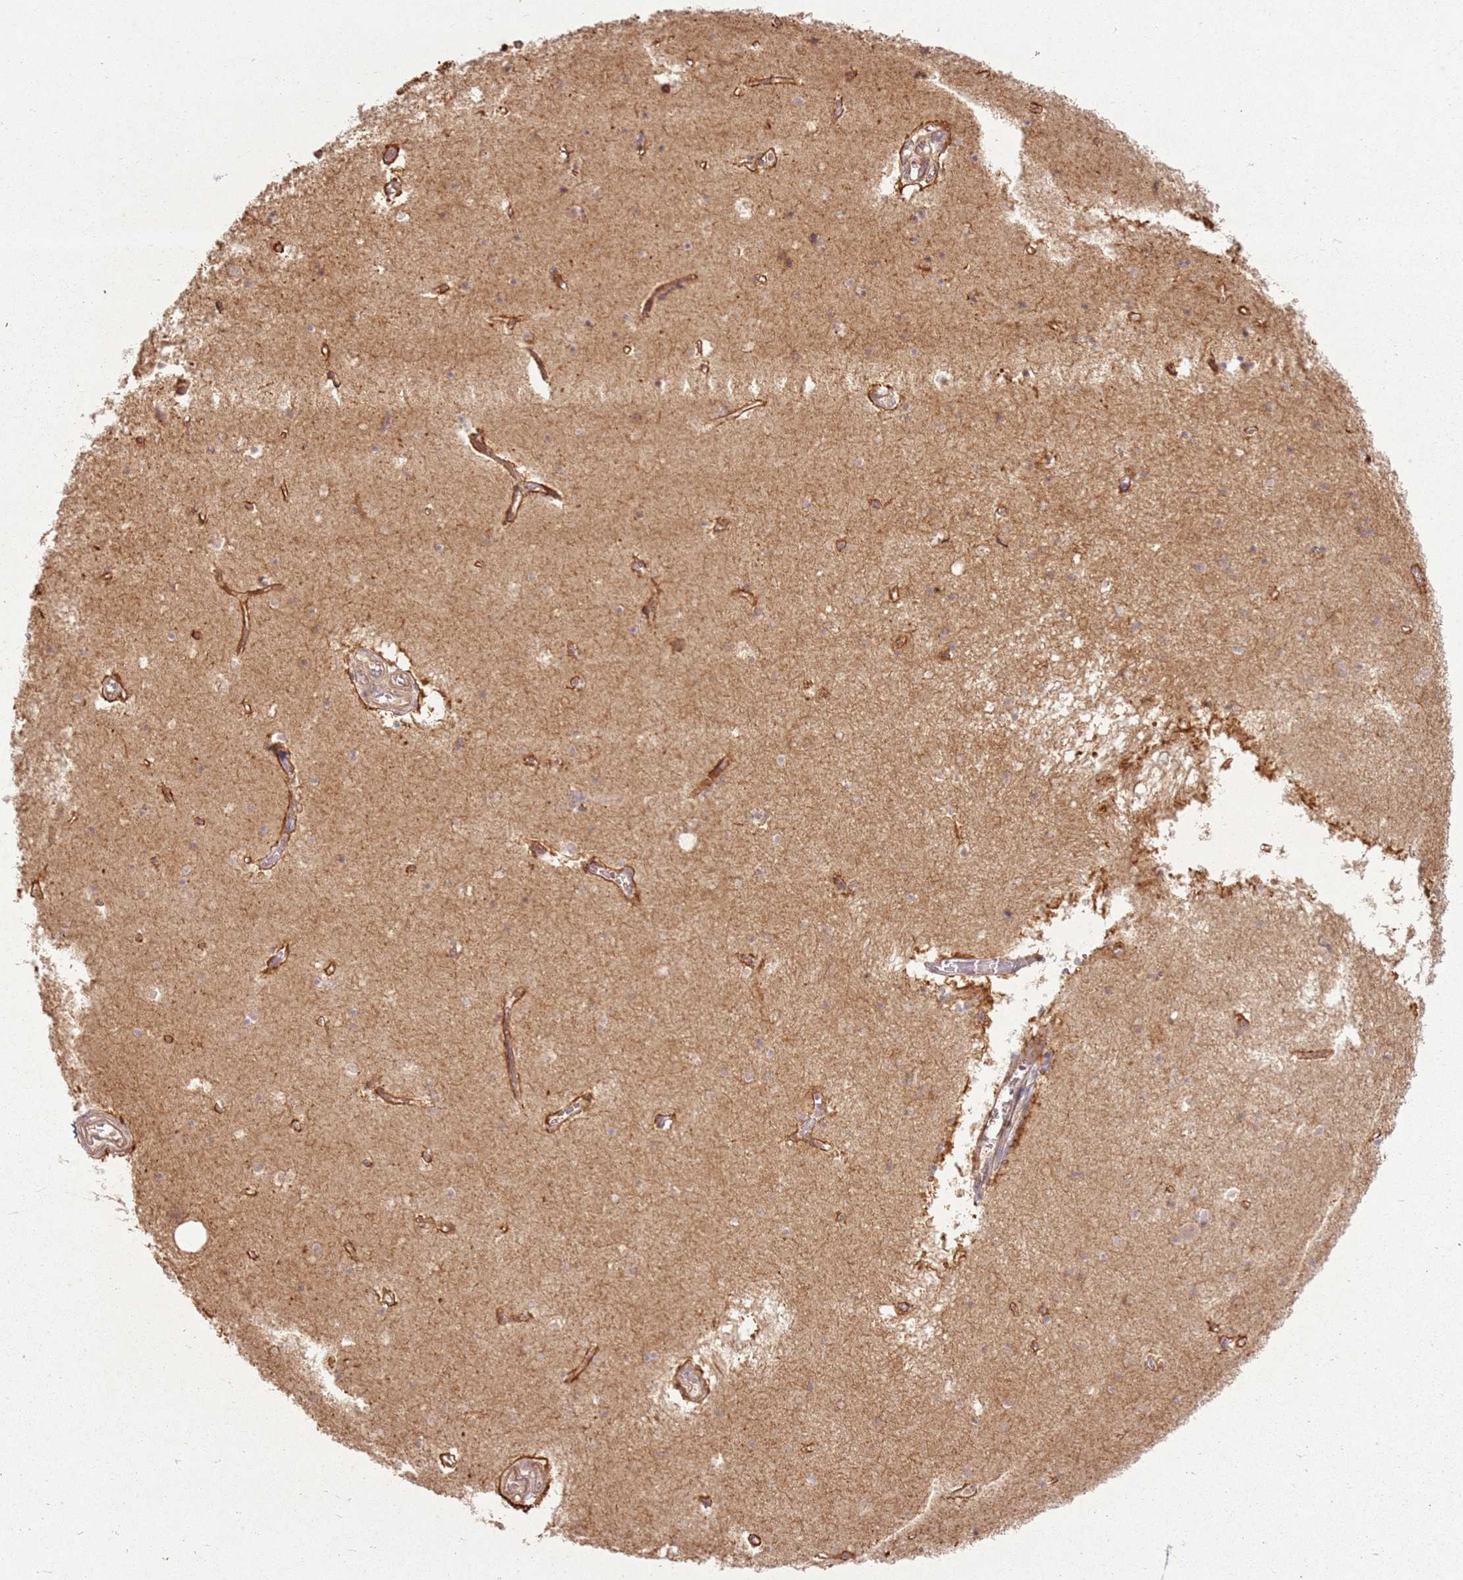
{"staining": {"intensity": "weak", "quantity": "<25%", "location": "cytoplasmic/membranous"}, "tissue": "hippocampus", "cell_type": "Glial cells", "image_type": "normal", "snomed": [{"axis": "morphology", "description": "Normal tissue, NOS"}, {"axis": "topography", "description": "Hippocampus"}], "caption": "Immunohistochemical staining of unremarkable hippocampus reveals no significant staining in glial cells.", "gene": "ZNF776", "patient": {"sex": "male", "age": 70}}